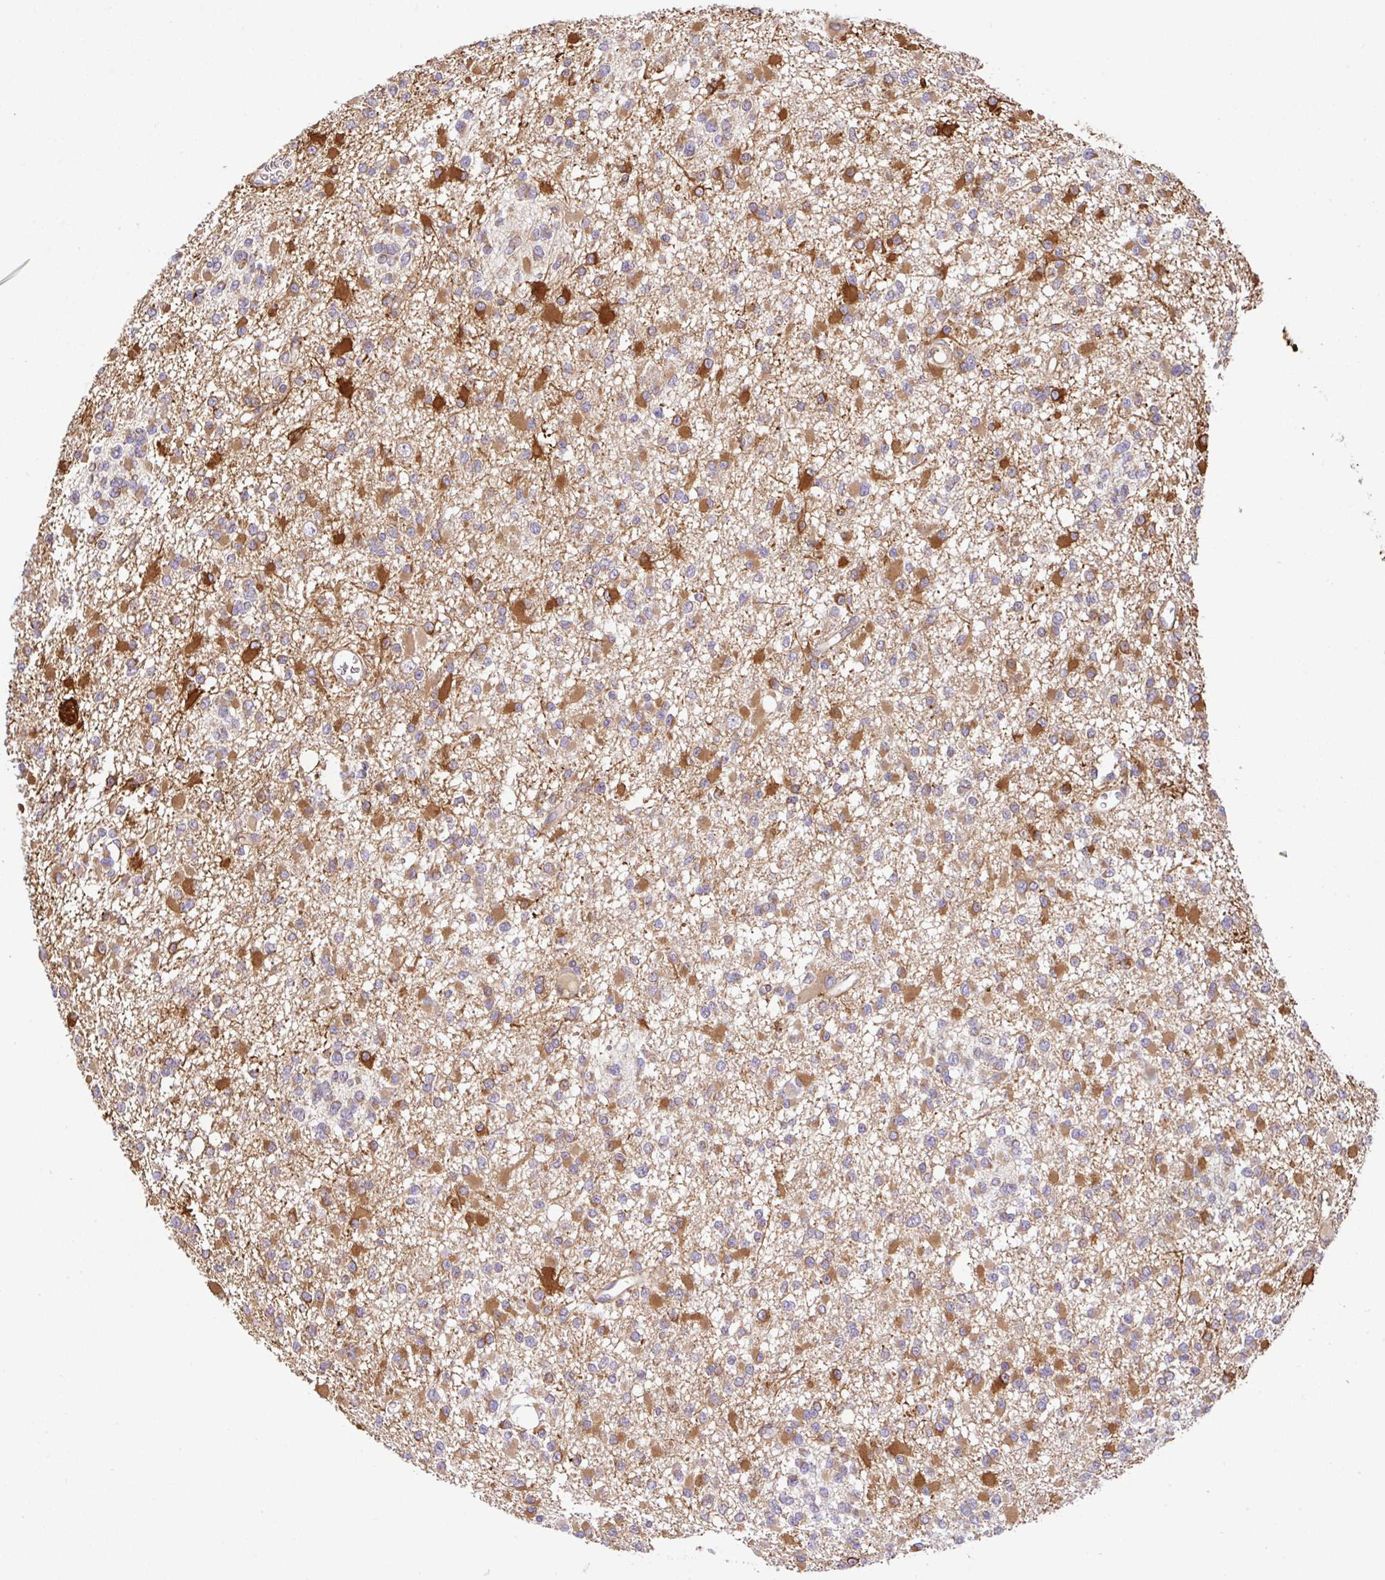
{"staining": {"intensity": "moderate", "quantity": "25%-75%", "location": "cytoplasmic/membranous"}, "tissue": "glioma", "cell_type": "Tumor cells", "image_type": "cancer", "snomed": [{"axis": "morphology", "description": "Glioma, malignant, Low grade"}, {"axis": "topography", "description": "Brain"}], "caption": "This photomicrograph shows immunohistochemistry staining of human low-grade glioma (malignant), with medium moderate cytoplasmic/membranous expression in about 25%-75% of tumor cells.", "gene": "UBE4A", "patient": {"sex": "female", "age": 22}}